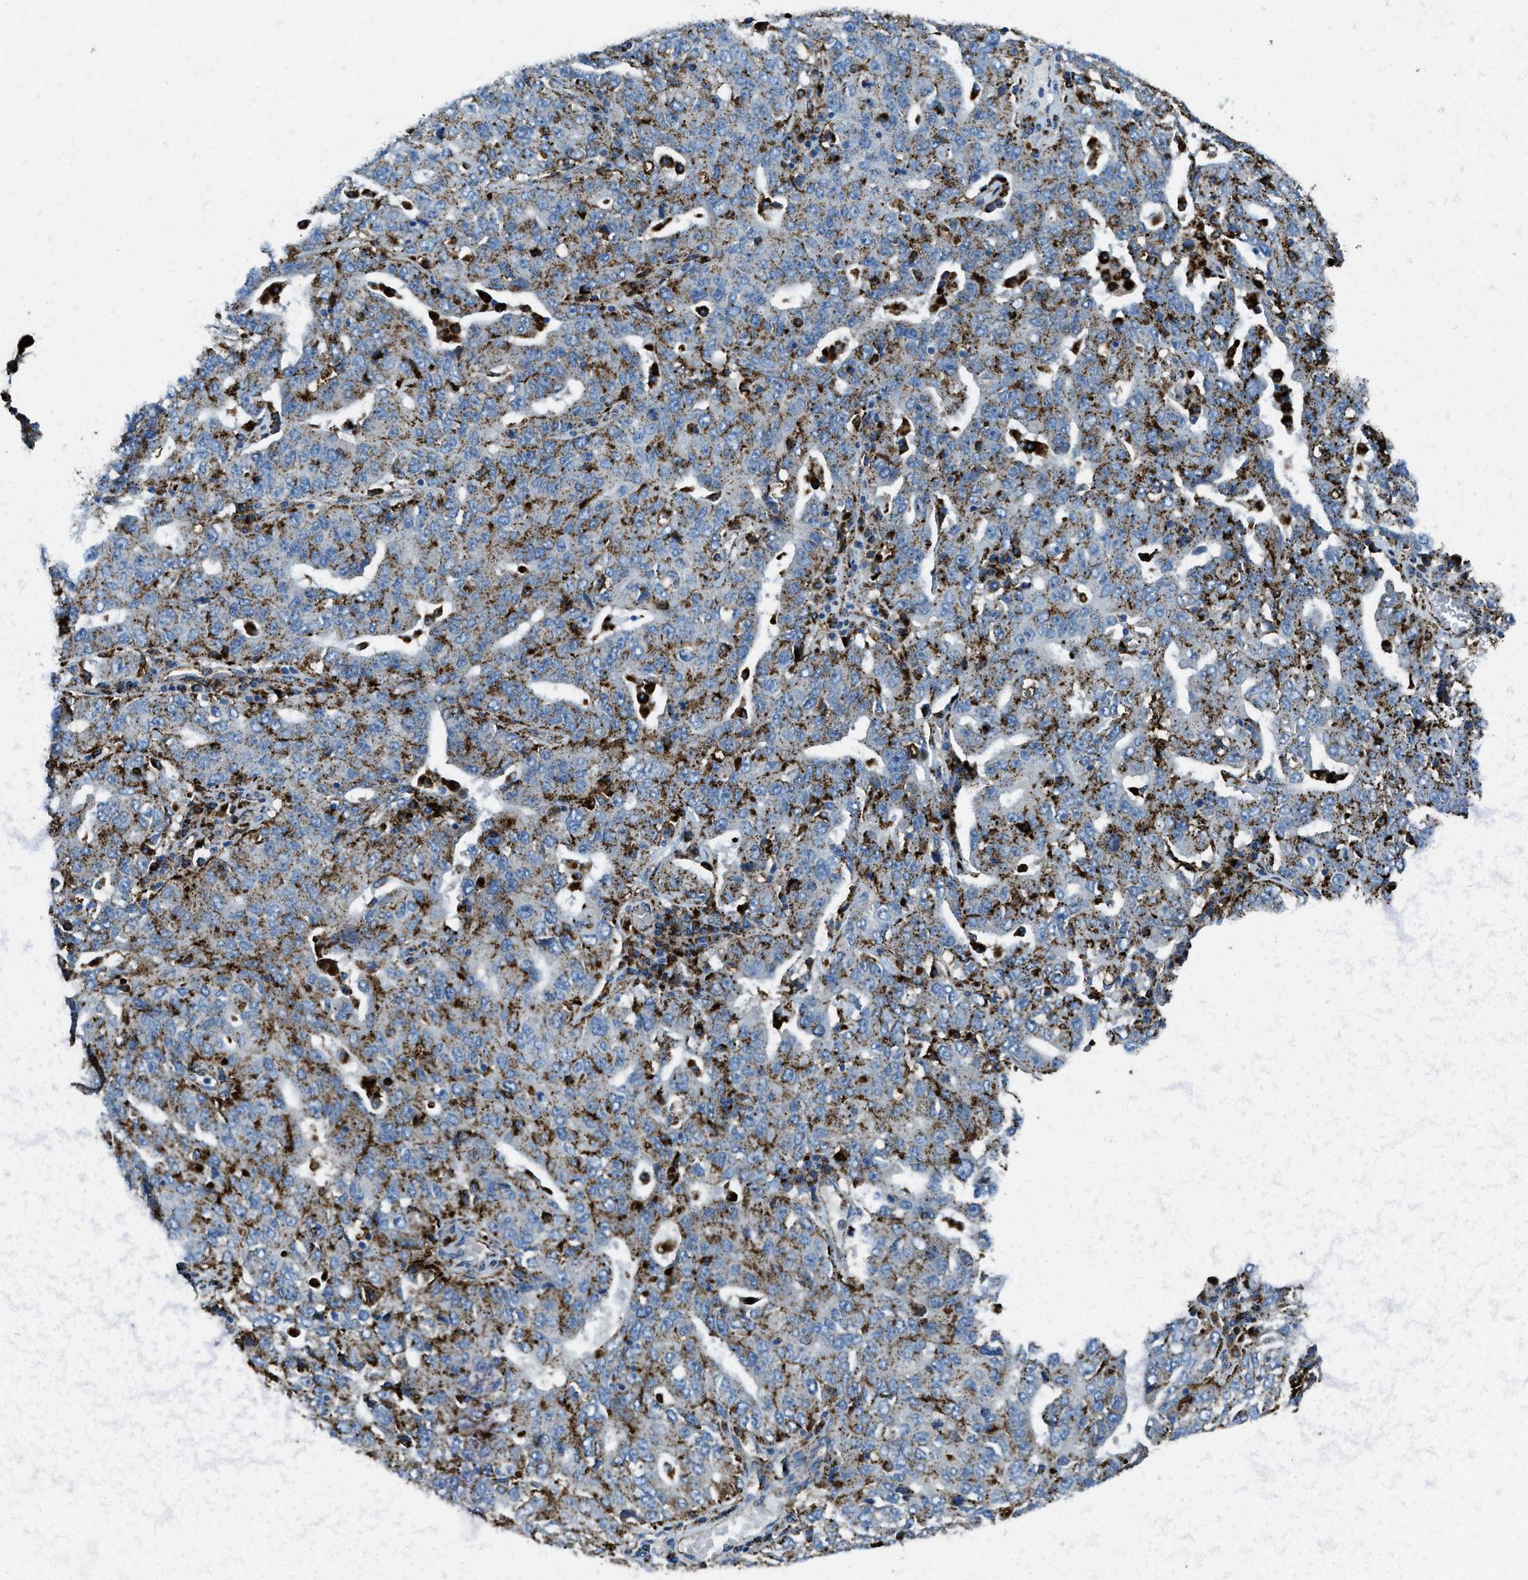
{"staining": {"intensity": "moderate", "quantity": "25%-75%", "location": "cytoplasmic/membranous"}, "tissue": "ovarian cancer", "cell_type": "Tumor cells", "image_type": "cancer", "snomed": [{"axis": "morphology", "description": "Carcinoma, endometroid"}, {"axis": "topography", "description": "Ovary"}], "caption": "Protein analysis of endometroid carcinoma (ovarian) tissue demonstrates moderate cytoplasmic/membranous staining in about 25%-75% of tumor cells.", "gene": "SCARB2", "patient": {"sex": "female", "age": 62}}